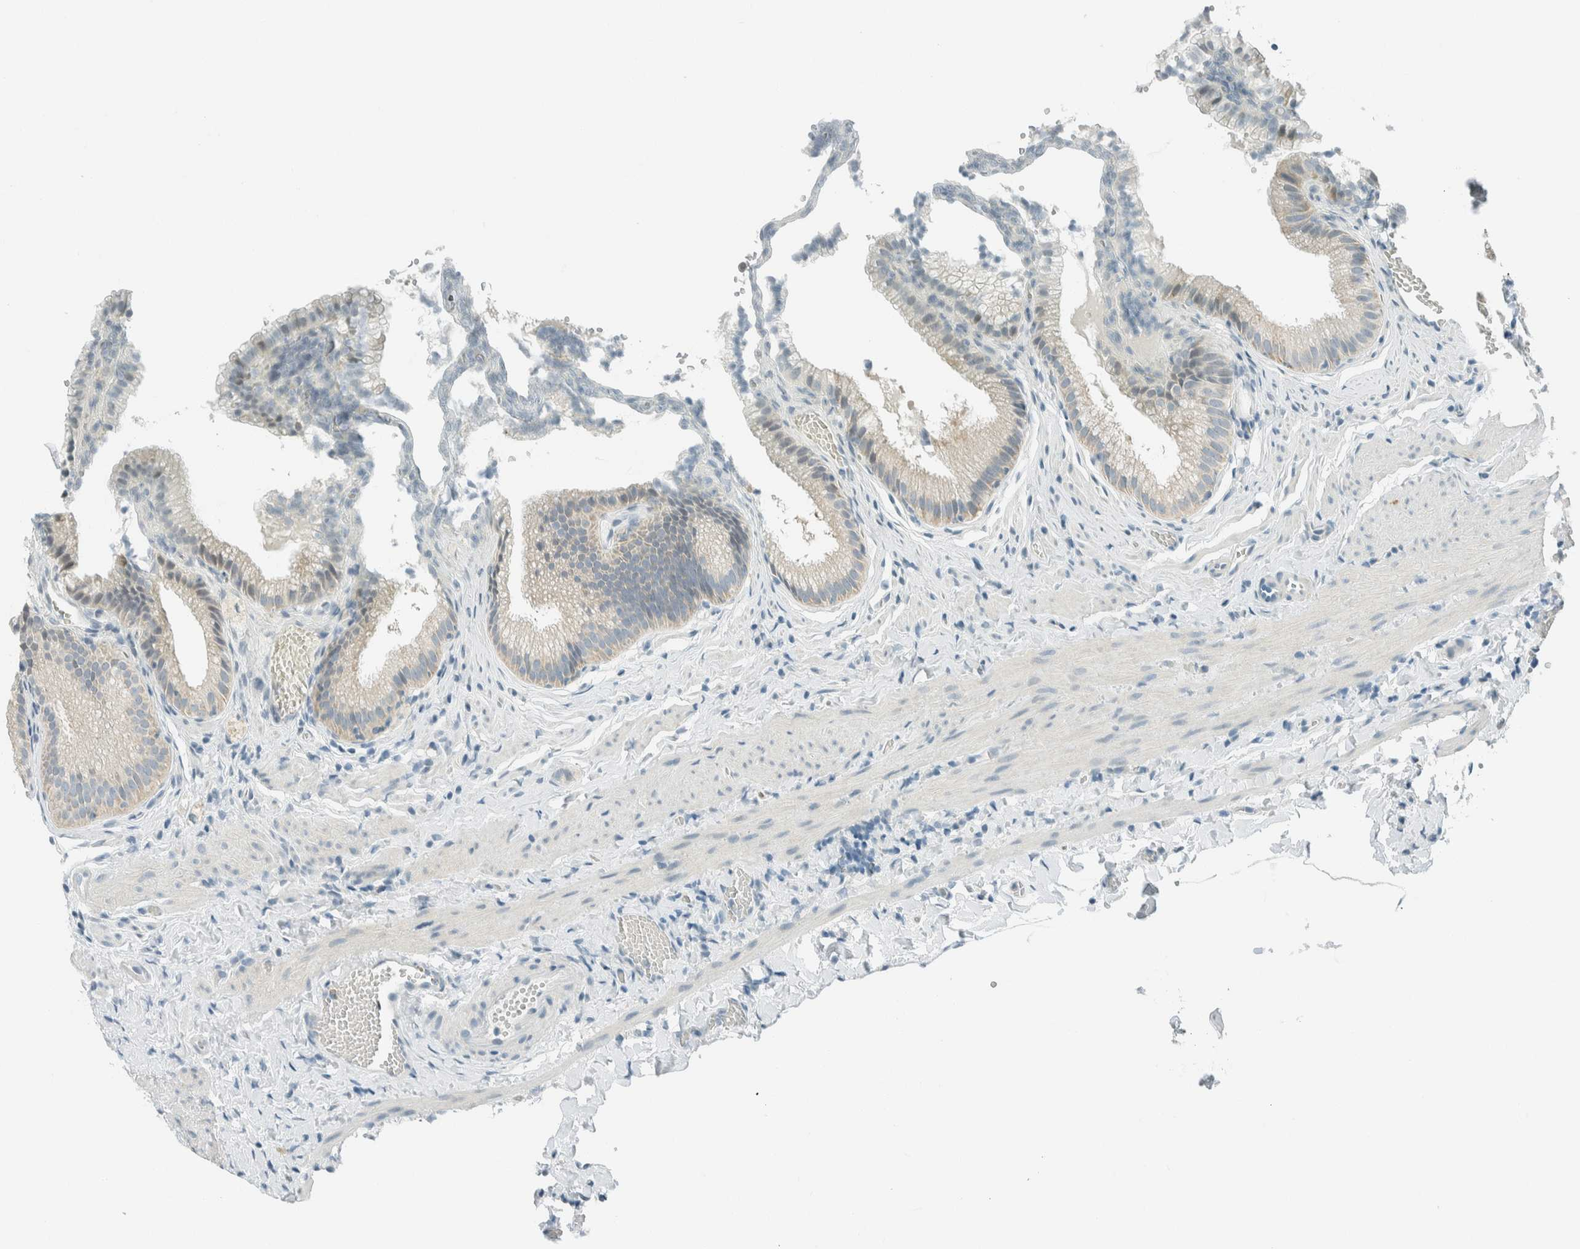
{"staining": {"intensity": "moderate", "quantity": "25%-75%", "location": "cytoplasmic/membranous"}, "tissue": "gallbladder", "cell_type": "Glandular cells", "image_type": "normal", "snomed": [{"axis": "morphology", "description": "Normal tissue, NOS"}, {"axis": "topography", "description": "Gallbladder"}], "caption": "A photomicrograph of gallbladder stained for a protein reveals moderate cytoplasmic/membranous brown staining in glandular cells. (DAB IHC, brown staining for protein, blue staining for nuclei).", "gene": "AARSD1", "patient": {"sex": "male", "age": 38}}